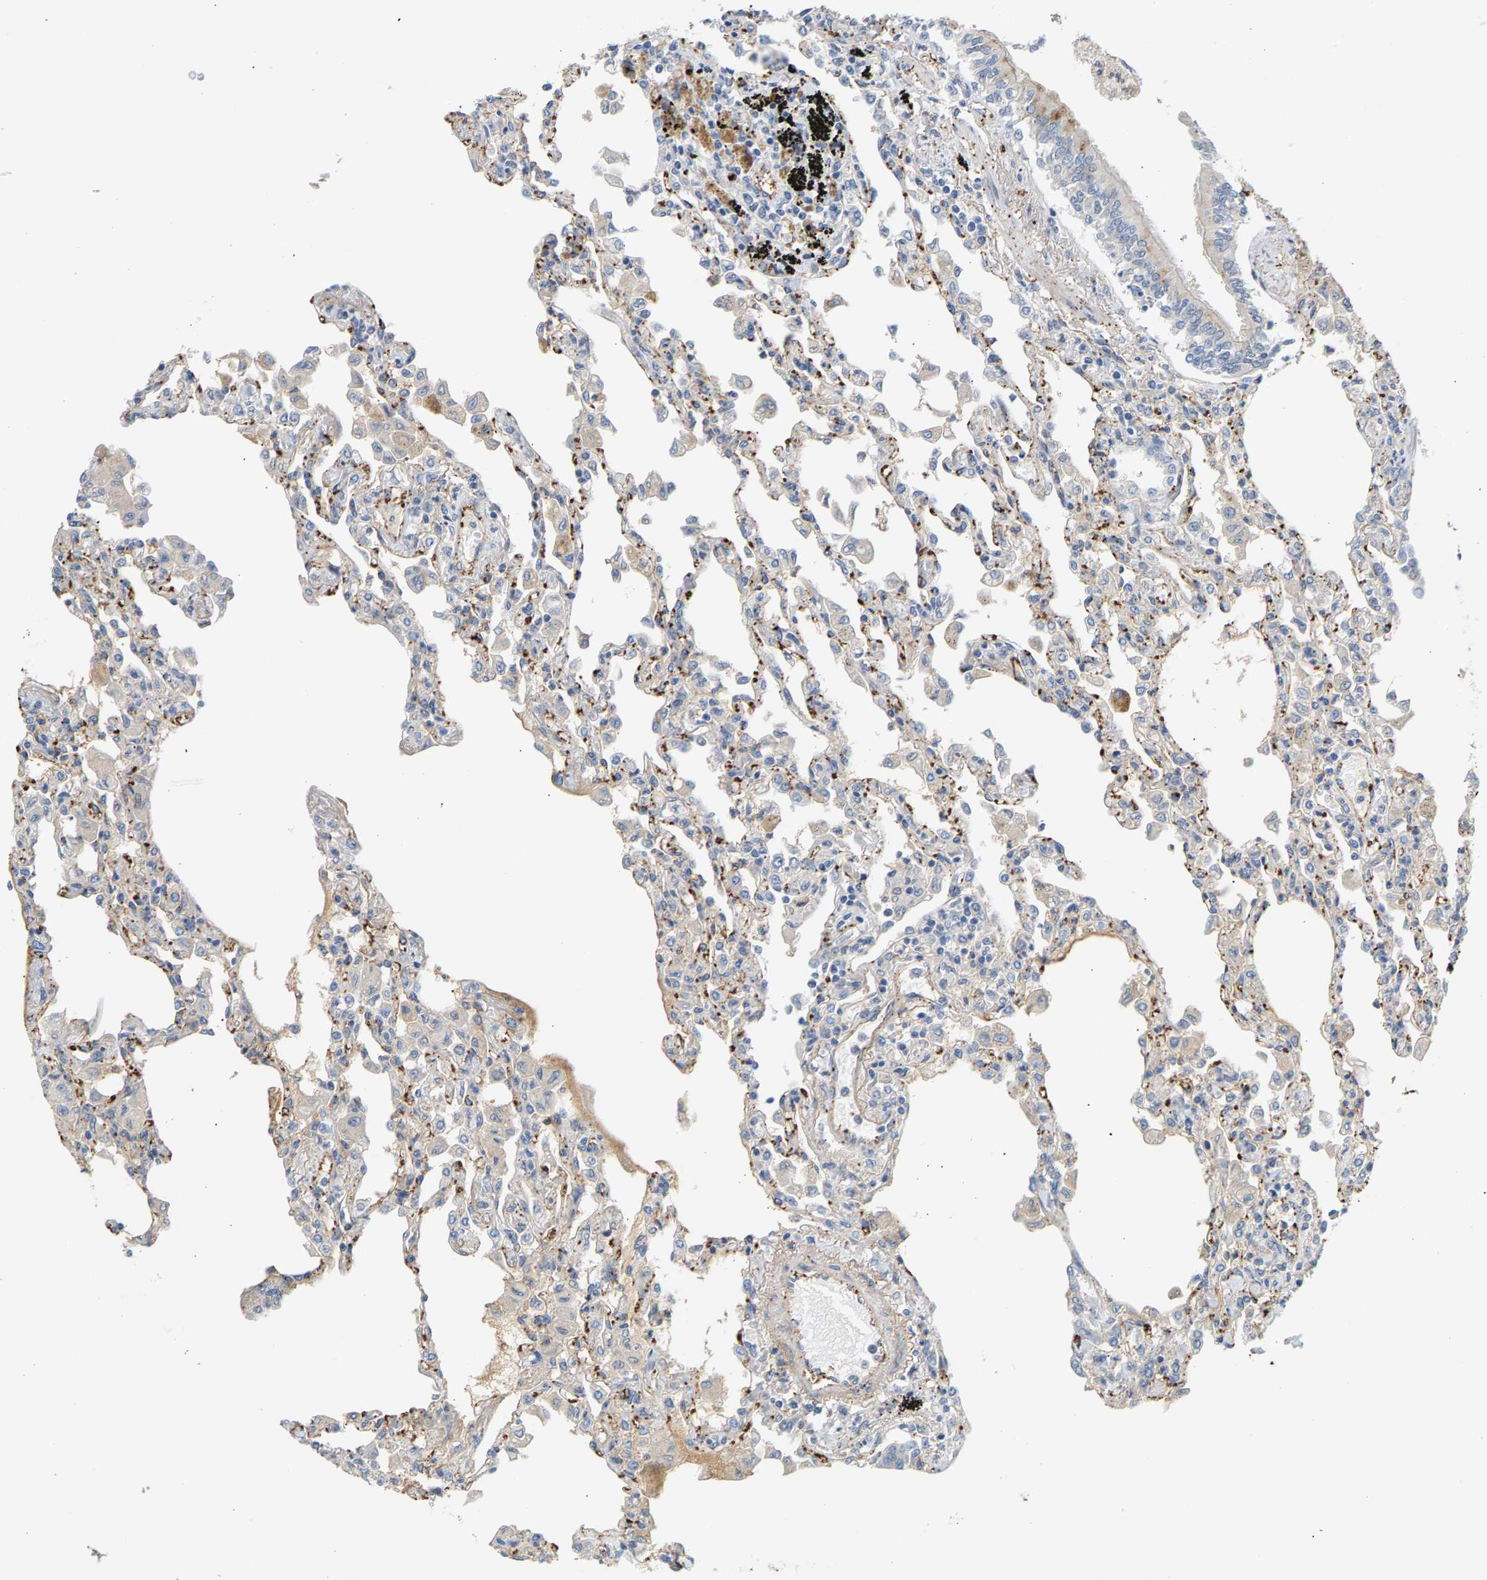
{"staining": {"intensity": "moderate", "quantity": "25%-75%", "location": "cytoplasmic/membranous"}, "tissue": "lung", "cell_type": "Alveolar cells", "image_type": "normal", "snomed": [{"axis": "morphology", "description": "Normal tissue, NOS"}, {"axis": "topography", "description": "Bronchus"}, {"axis": "topography", "description": "Lung"}], "caption": "Immunohistochemistry histopathology image of unremarkable lung: human lung stained using IHC demonstrates medium levels of moderate protein expression localized specifically in the cytoplasmic/membranous of alveolar cells, appearing as a cytoplasmic/membranous brown color.", "gene": "KRTAP27", "patient": {"sex": "female", "age": 49}}